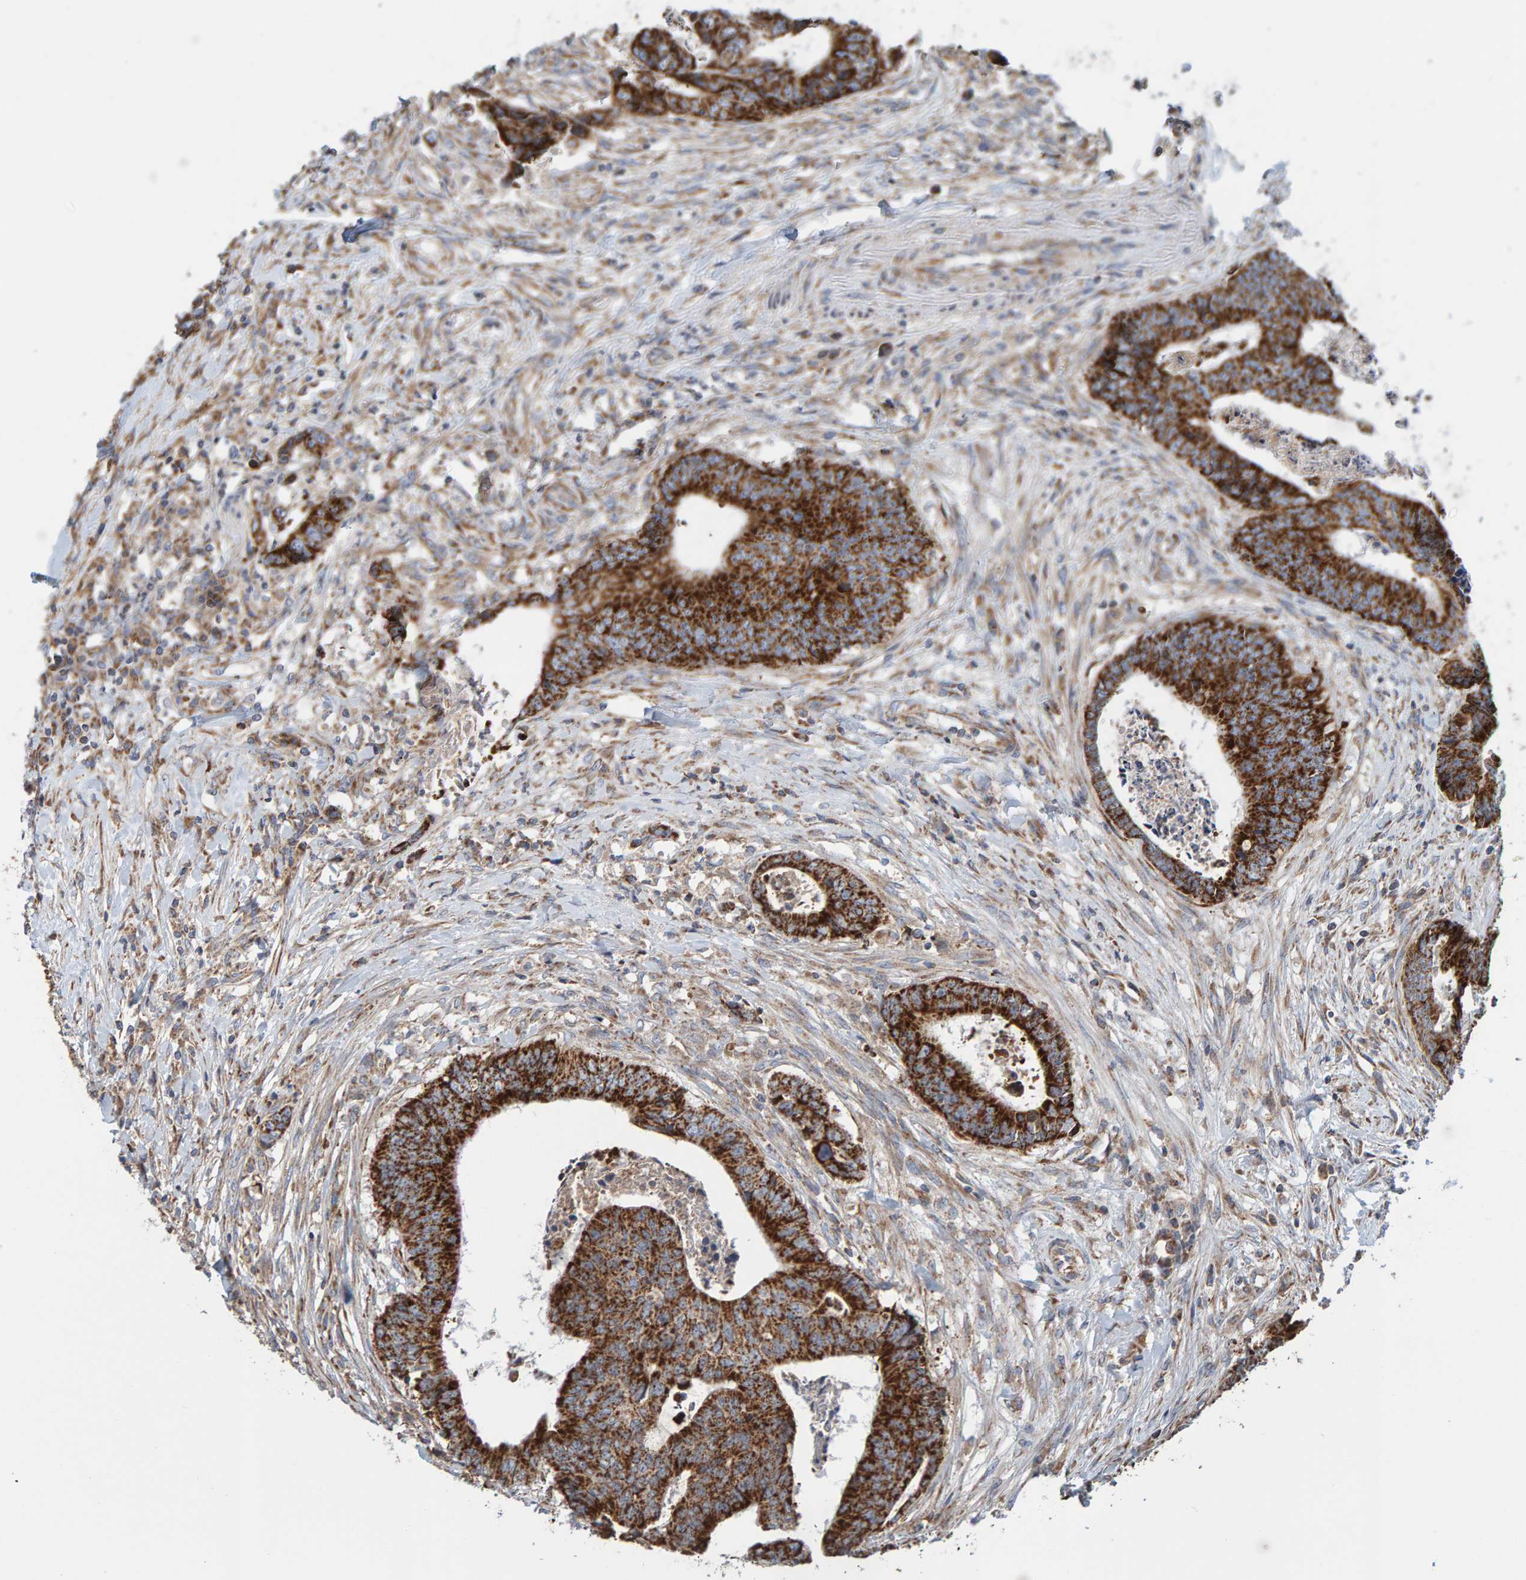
{"staining": {"intensity": "strong", "quantity": ">75%", "location": "cytoplasmic/membranous"}, "tissue": "colorectal cancer", "cell_type": "Tumor cells", "image_type": "cancer", "snomed": [{"axis": "morphology", "description": "Adenocarcinoma, NOS"}, {"axis": "topography", "description": "Rectum"}], "caption": "Immunohistochemistry of human adenocarcinoma (colorectal) shows high levels of strong cytoplasmic/membranous expression in about >75% of tumor cells.", "gene": "MRPL45", "patient": {"sex": "male", "age": 84}}